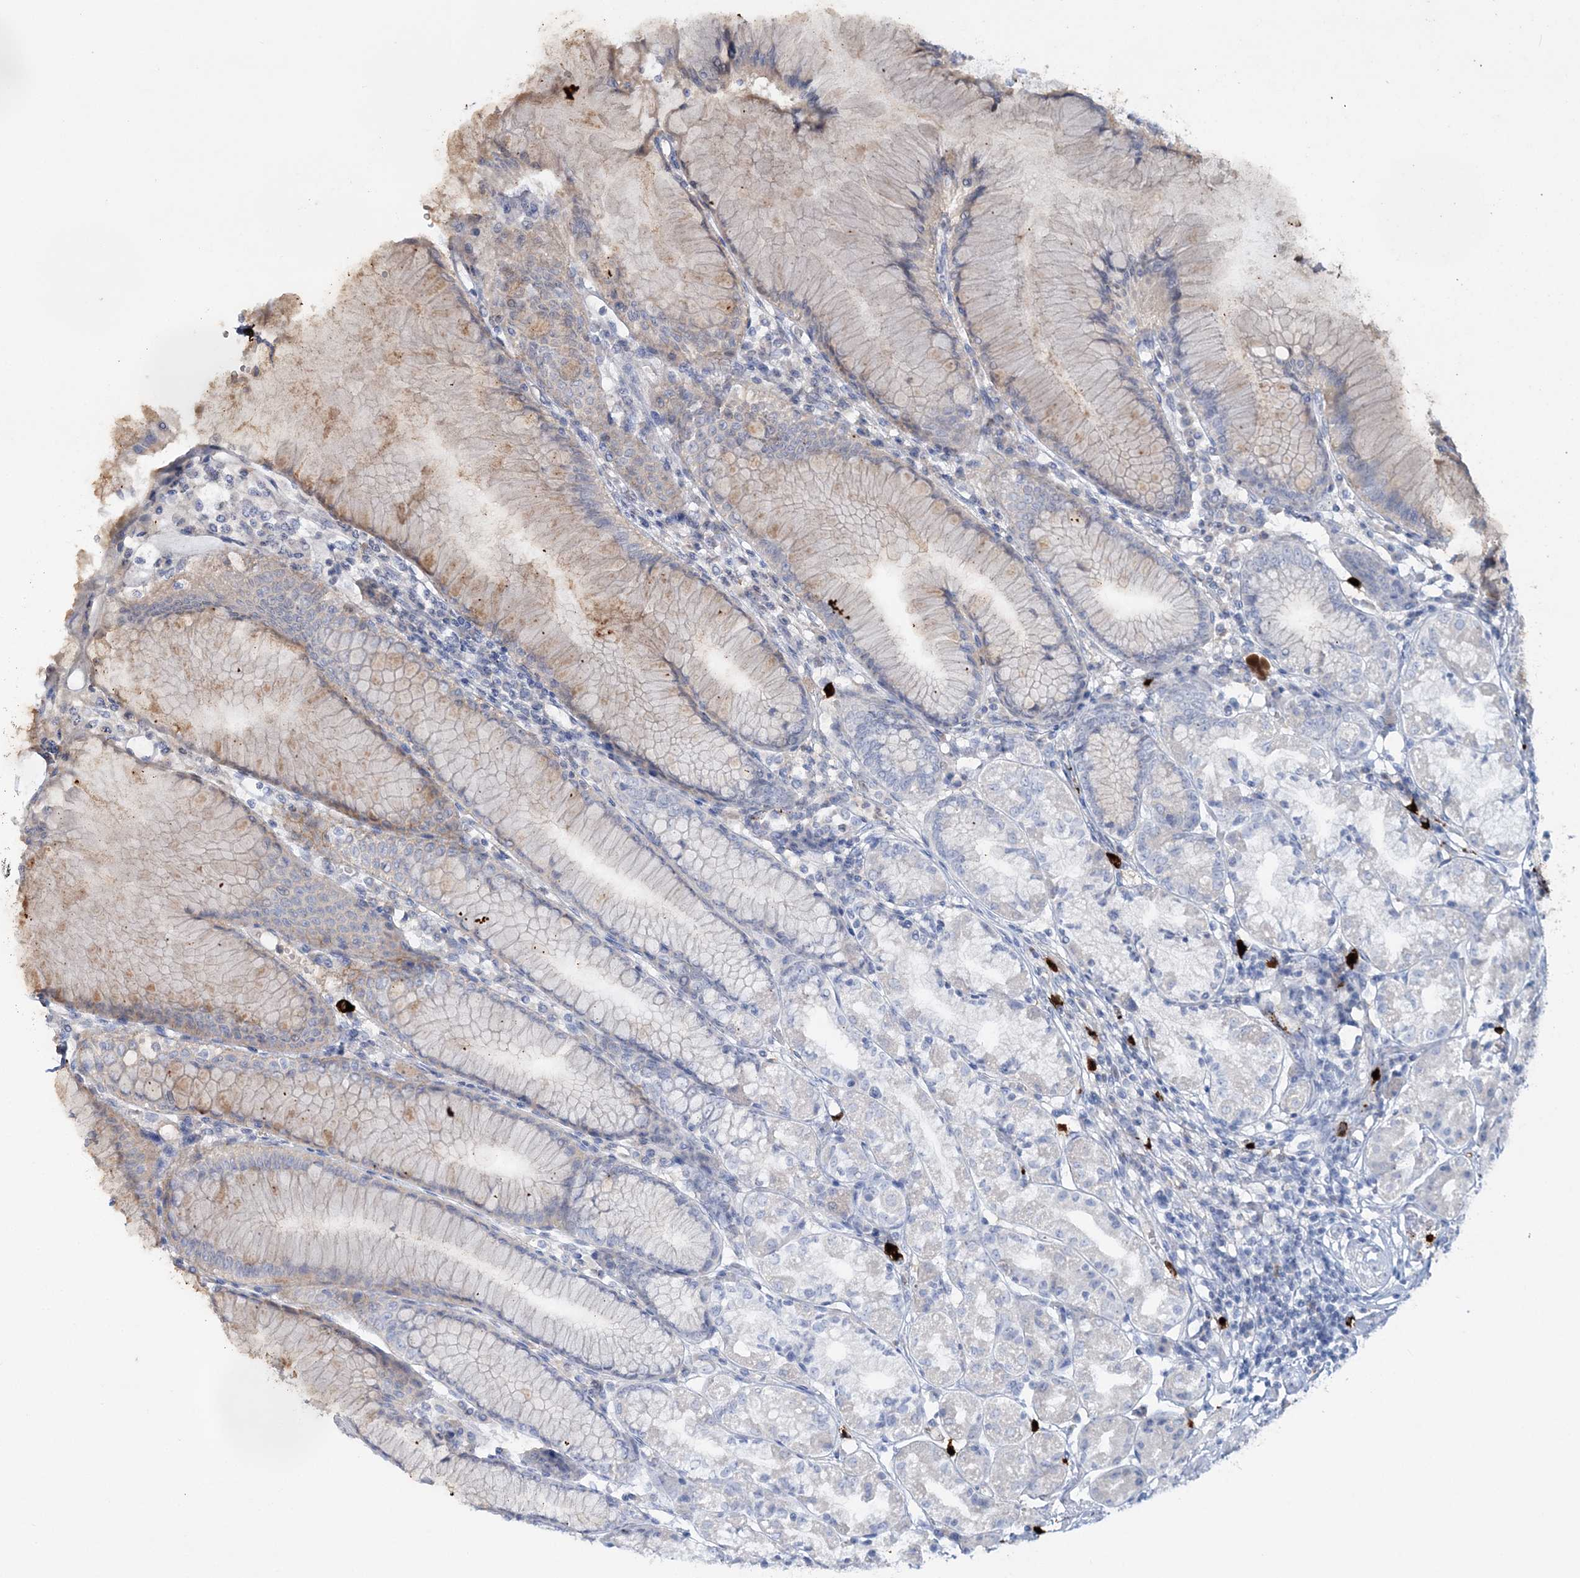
{"staining": {"intensity": "weak", "quantity": "<25%", "location": "cytoplasmic/membranous"}, "tissue": "stomach", "cell_type": "Glandular cells", "image_type": "normal", "snomed": [{"axis": "morphology", "description": "Normal tissue, NOS"}, {"axis": "topography", "description": "Stomach"}], "caption": "Human stomach stained for a protein using immunohistochemistry exhibits no staining in glandular cells.", "gene": "WDSUB1", "patient": {"sex": "female", "age": 57}}